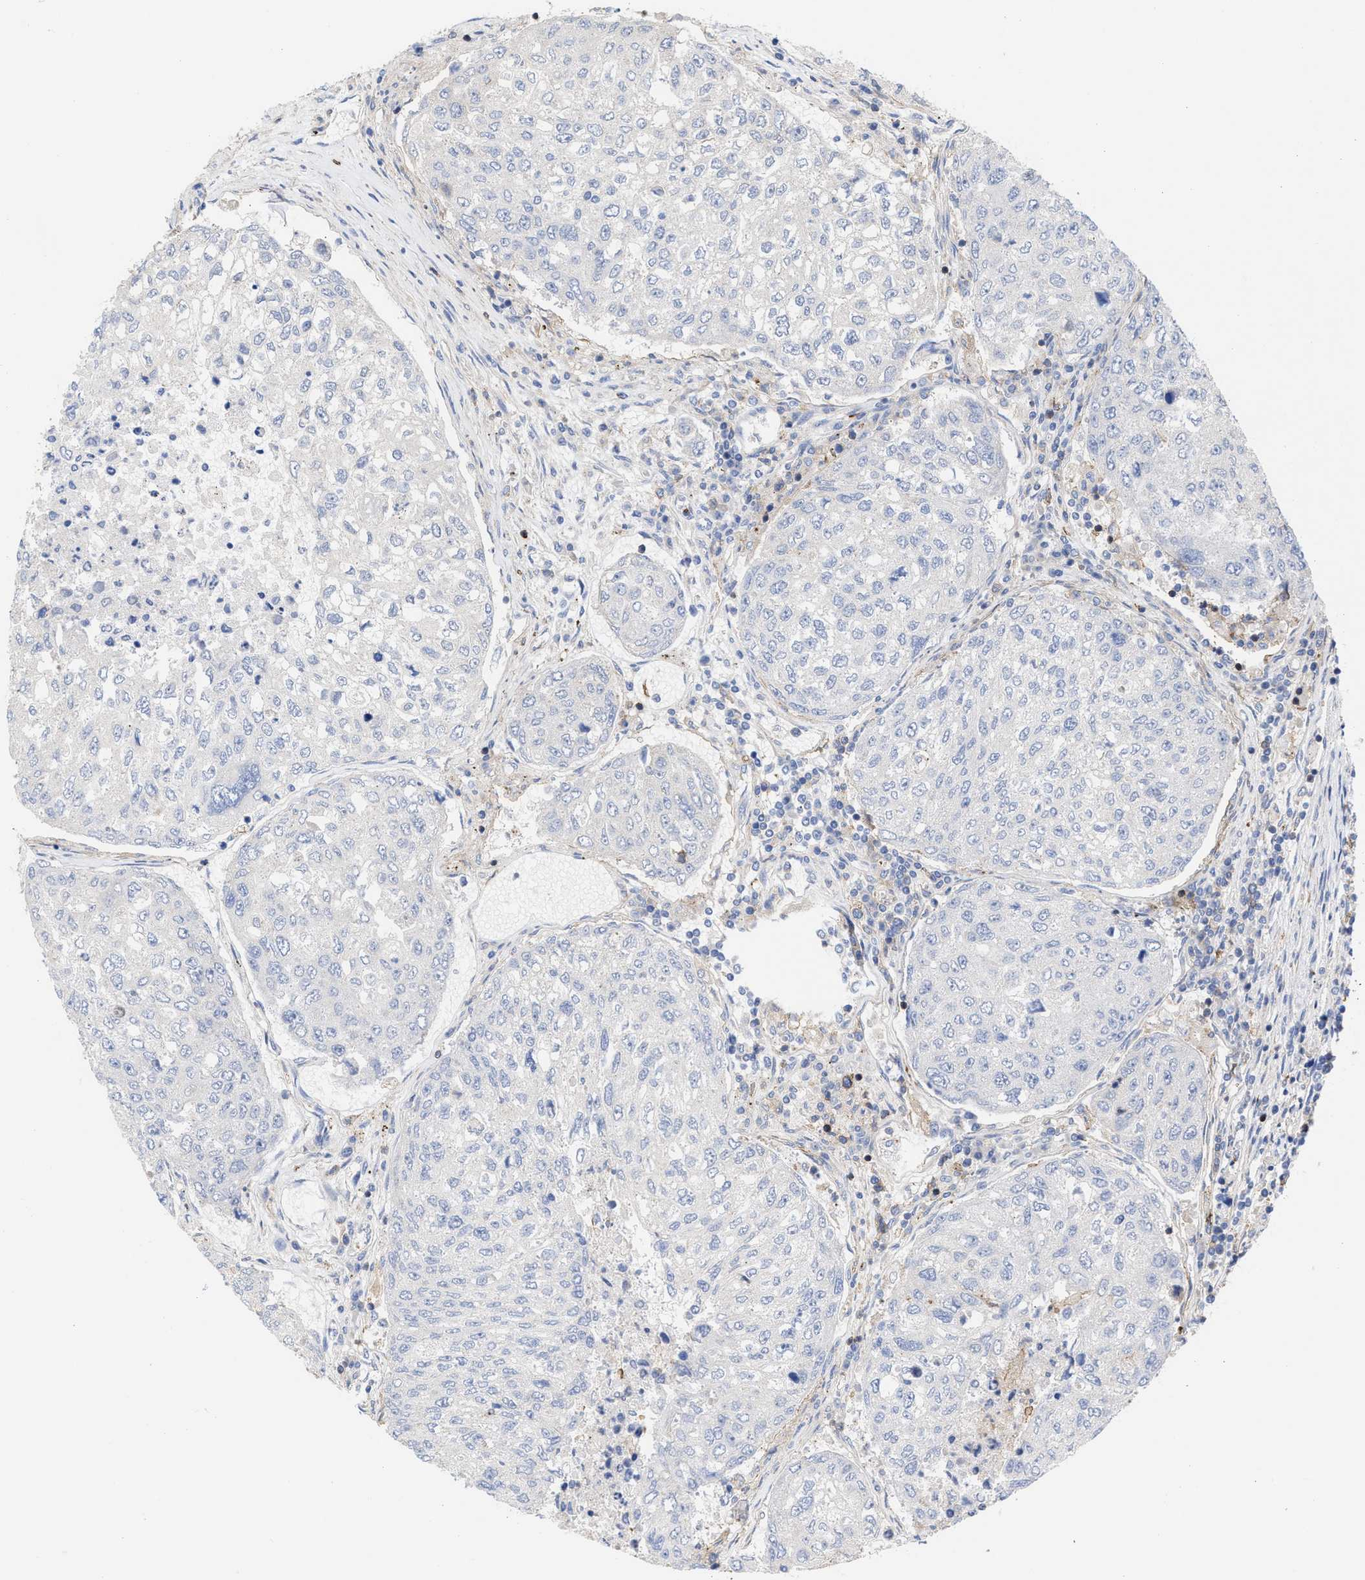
{"staining": {"intensity": "negative", "quantity": "none", "location": "none"}, "tissue": "urothelial cancer", "cell_type": "Tumor cells", "image_type": "cancer", "snomed": [{"axis": "morphology", "description": "Urothelial carcinoma, High grade"}, {"axis": "topography", "description": "Lymph node"}, {"axis": "topography", "description": "Urinary bladder"}], "caption": "Immunohistochemistry of urothelial cancer exhibits no staining in tumor cells.", "gene": "HS3ST5", "patient": {"sex": "male", "age": 51}}